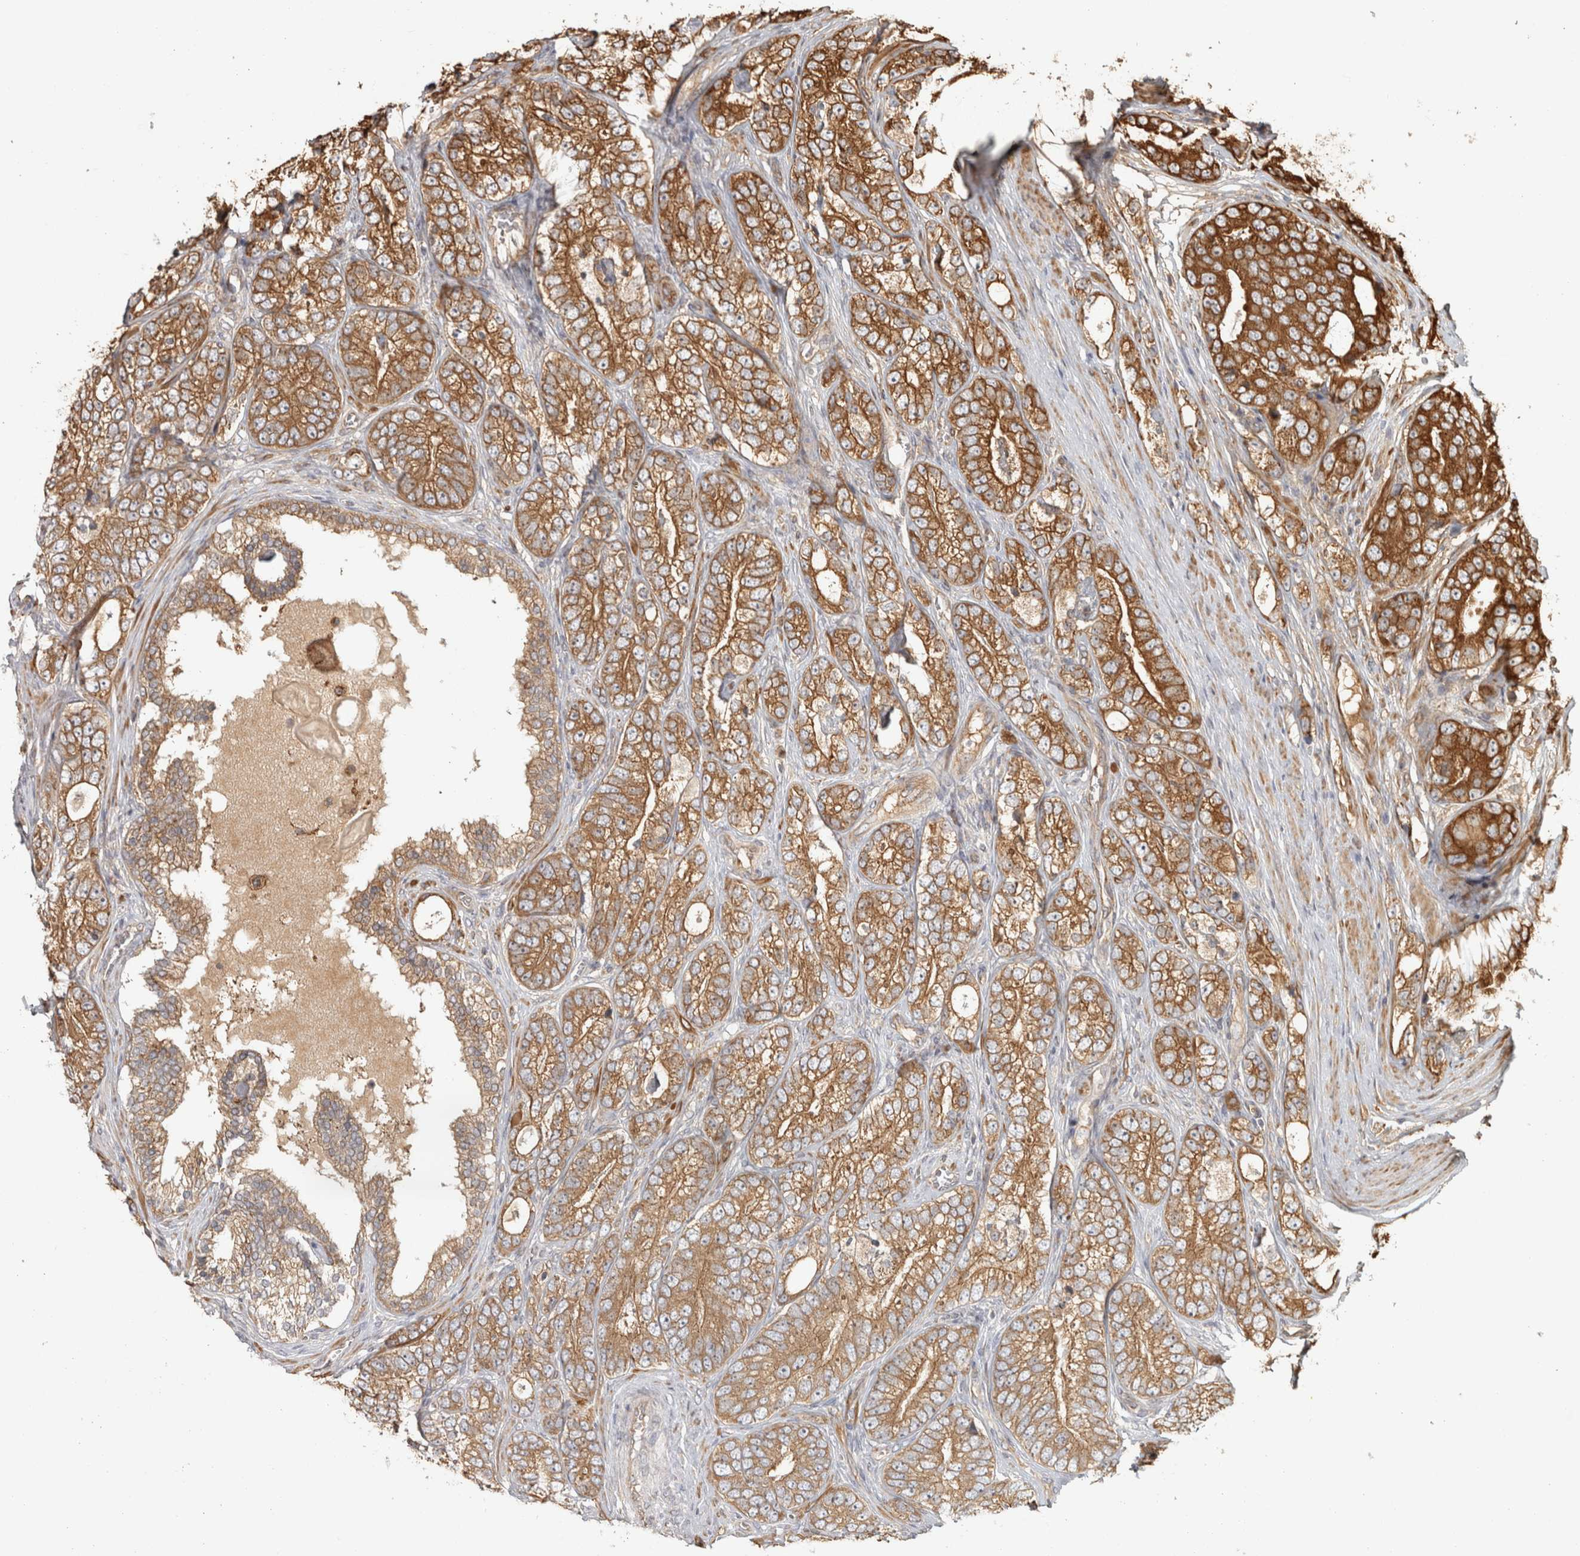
{"staining": {"intensity": "moderate", "quantity": ">75%", "location": "cytoplasmic/membranous"}, "tissue": "prostate cancer", "cell_type": "Tumor cells", "image_type": "cancer", "snomed": [{"axis": "morphology", "description": "Adenocarcinoma, High grade"}, {"axis": "topography", "description": "Prostate"}], "caption": "IHC of prostate cancer reveals medium levels of moderate cytoplasmic/membranous staining in approximately >75% of tumor cells.", "gene": "CAMSAP2", "patient": {"sex": "male", "age": 56}}